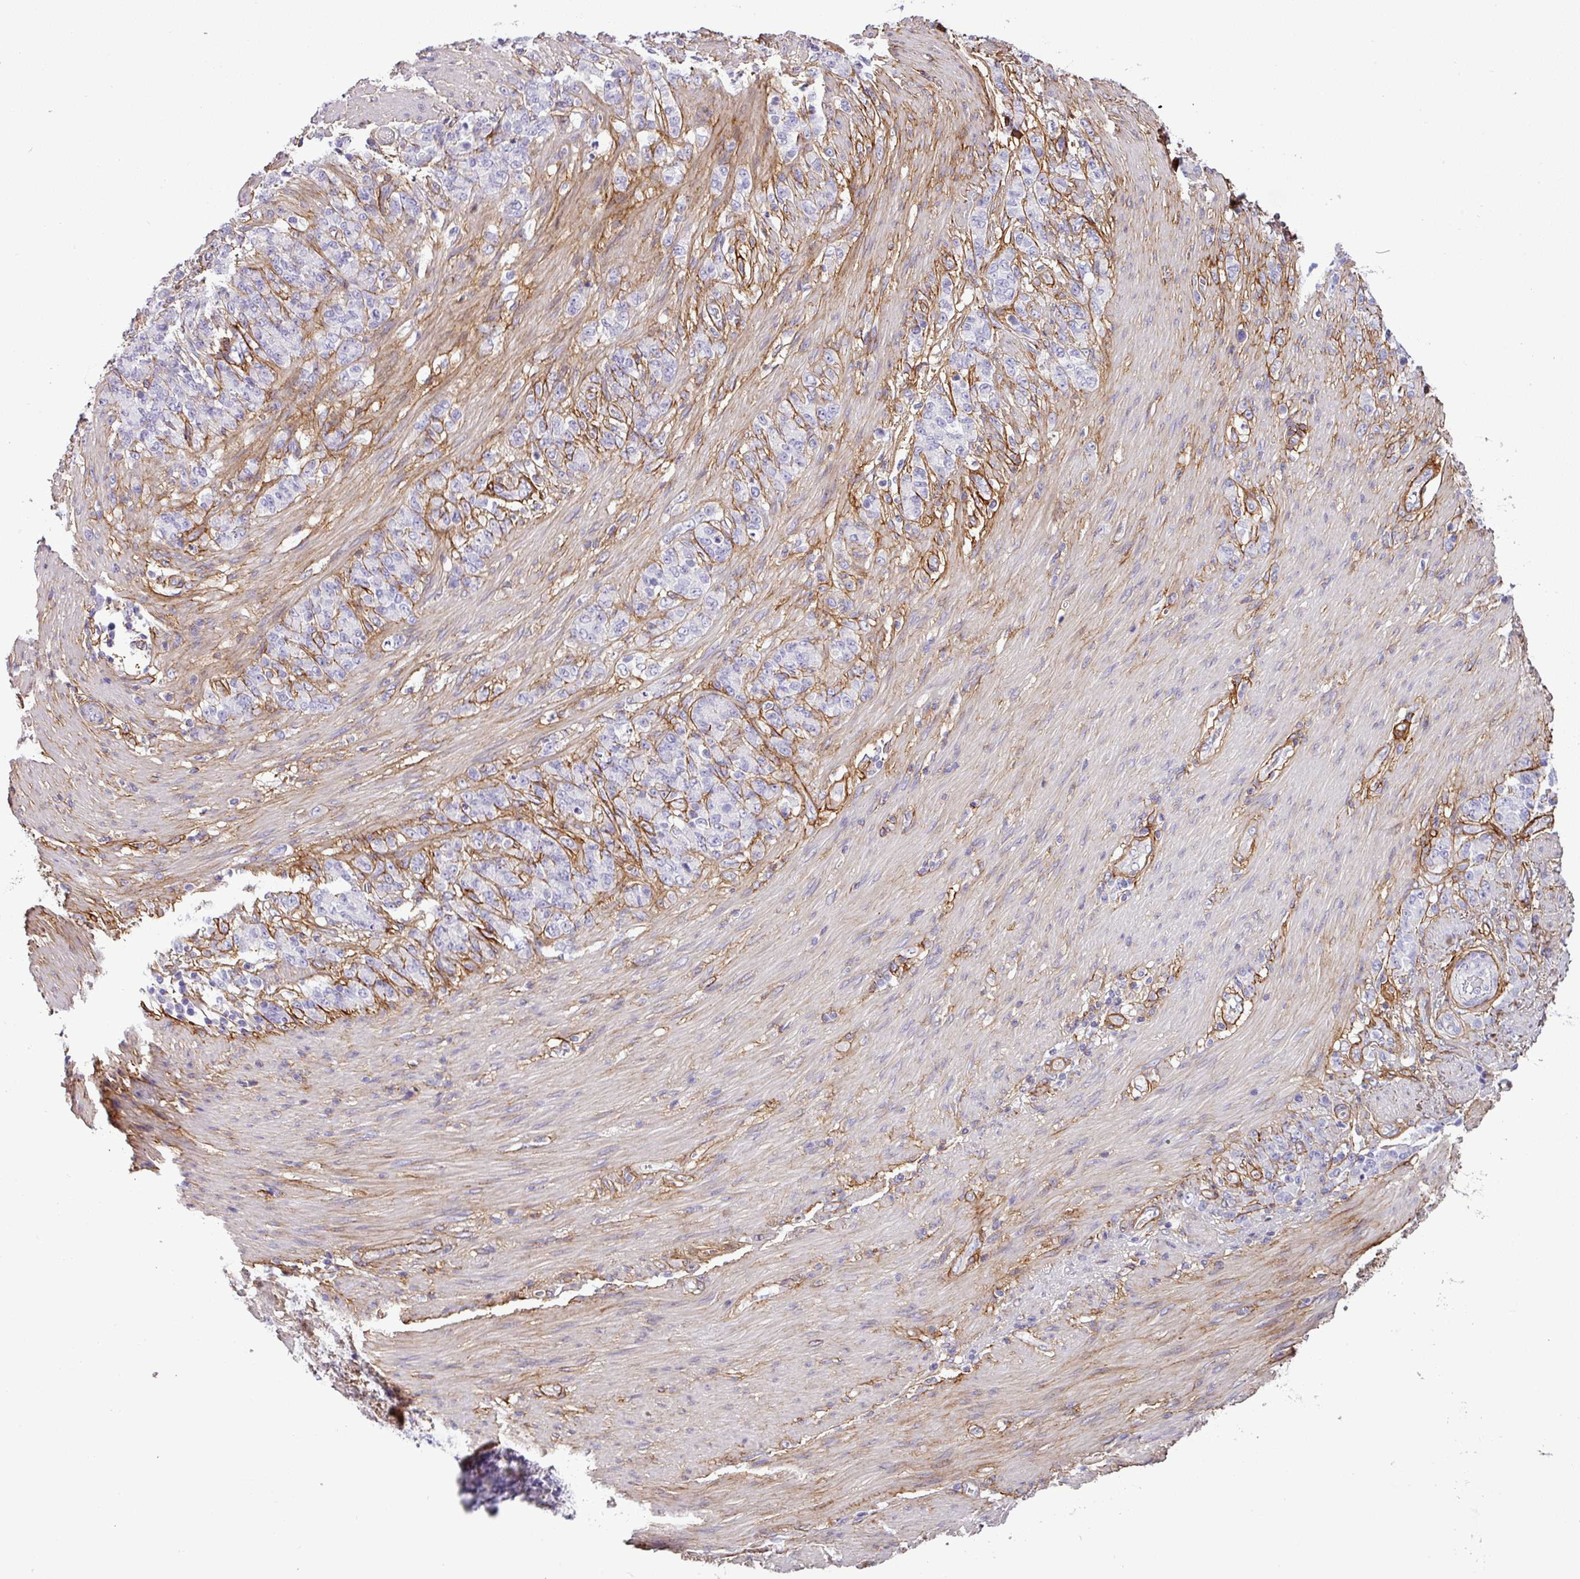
{"staining": {"intensity": "negative", "quantity": "none", "location": "none"}, "tissue": "stomach cancer", "cell_type": "Tumor cells", "image_type": "cancer", "snomed": [{"axis": "morphology", "description": "Adenocarcinoma, NOS"}, {"axis": "topography", "description": "Stomach"}], "caption": "Immunohistochemistry of adenocarcinoma (stomach) exhibits no positivity in tumor cells. (DAB (3,3'-diaminobenzidine) IHC, high magnification).", "gene": "PARD6G", "patient": {"sex": "female", "age": 79}}